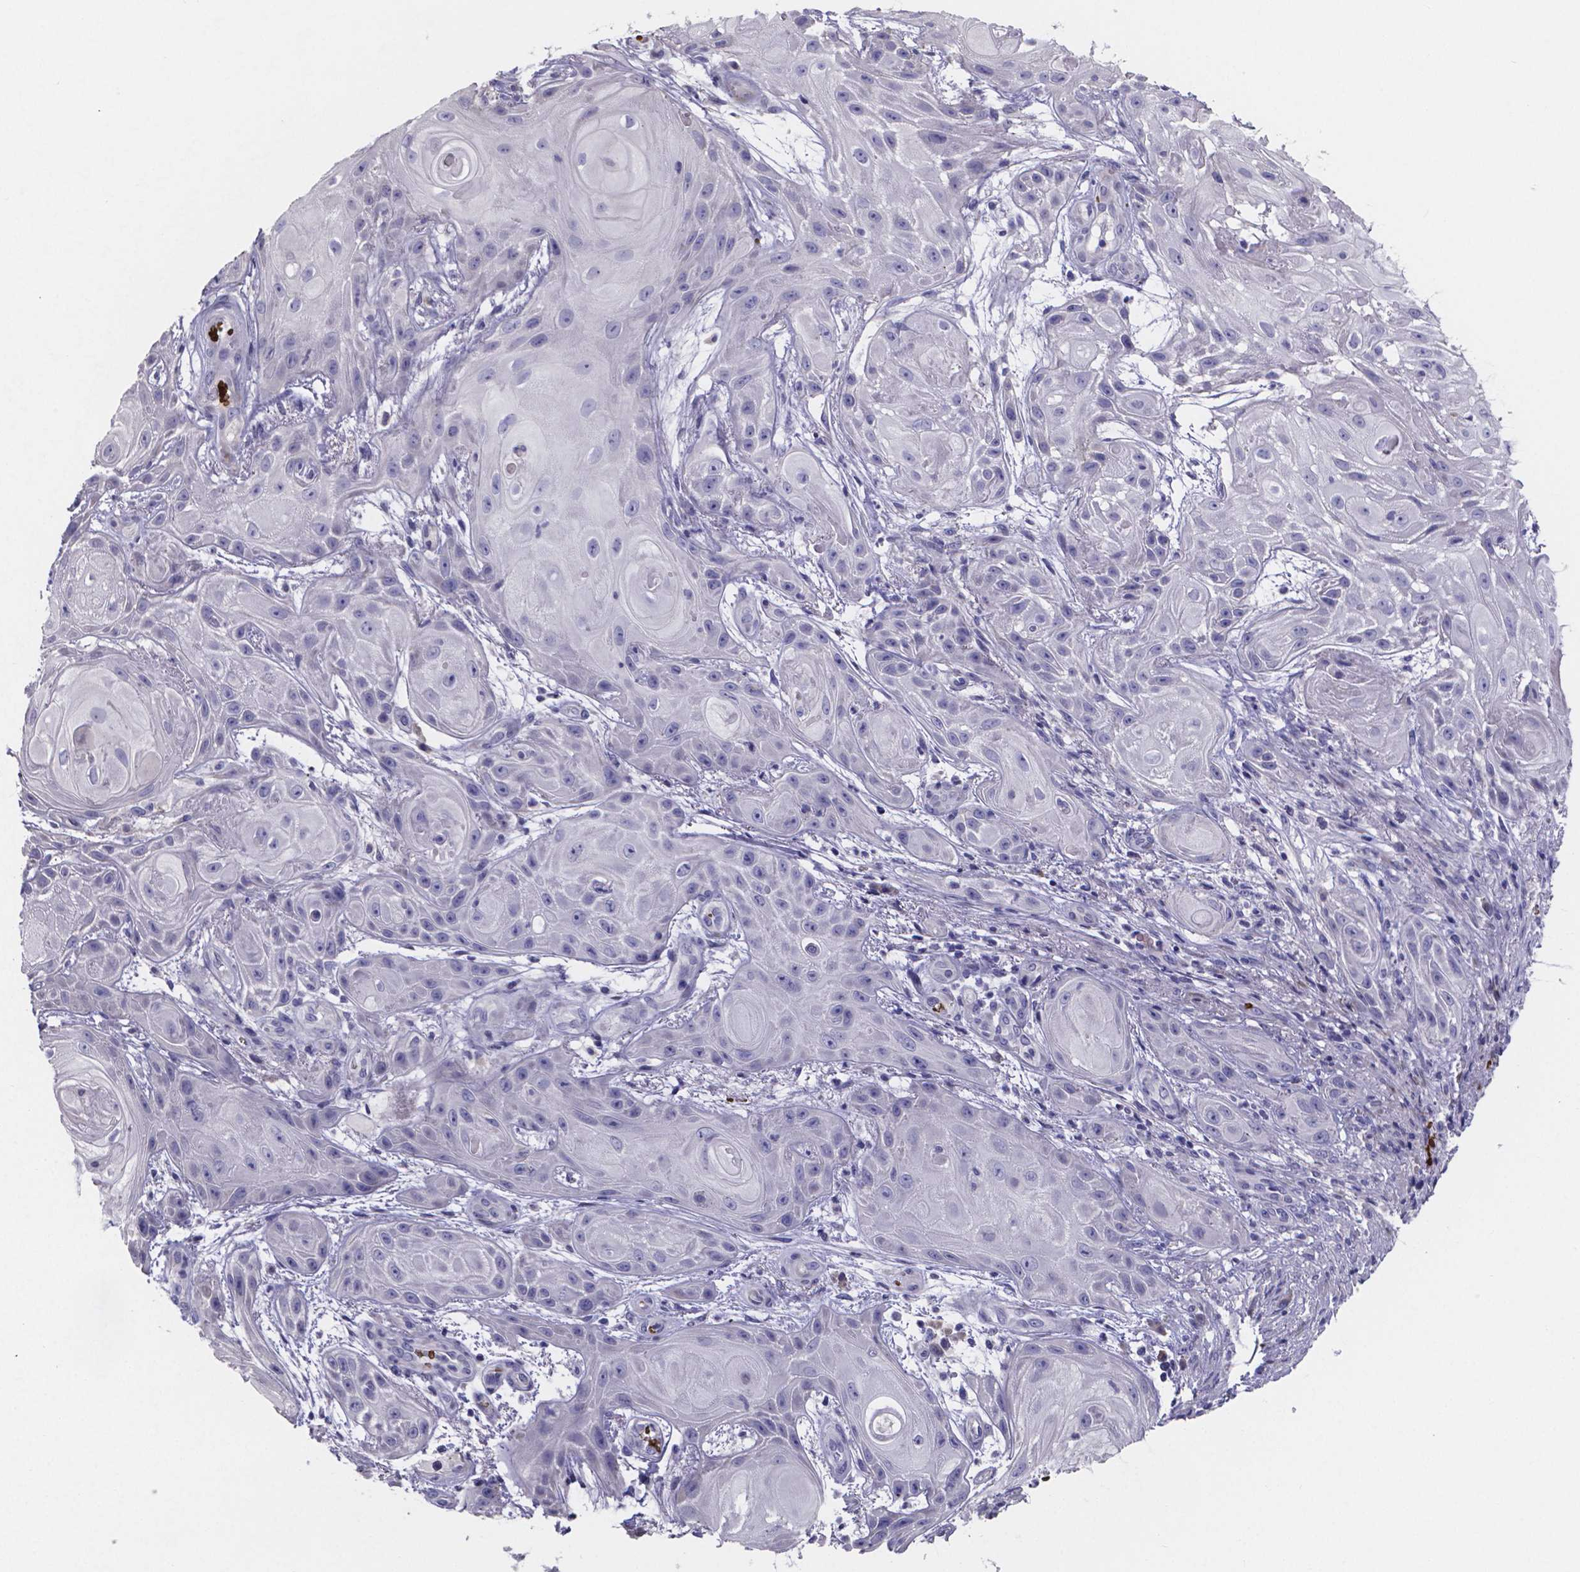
{"staining": {"intensity": "negative", "quantity": "none", "location": "none"}, "tissue": "skin cancer", "cell_type": "Tumor cells", "image_type": "cancer", "snomed": [{"axis": "morphology", "description": "Squamous cell carcinoma, NOS"}, {"axis": "topography", "description": "Skin"}], "caption": "This is a micrograph of IHC staining of skin cancer (squamous cell carcinoma), which shows no expression in tumor cells. (Stains: DAB (3,3'-diaminobenzidine) immunohistochemistry with hematoxylin counter stain, Microscopy: brightfield microscopy at high magnification).", "gene": "GABRA3", "patient": {"sex": "male", "age": 62}}